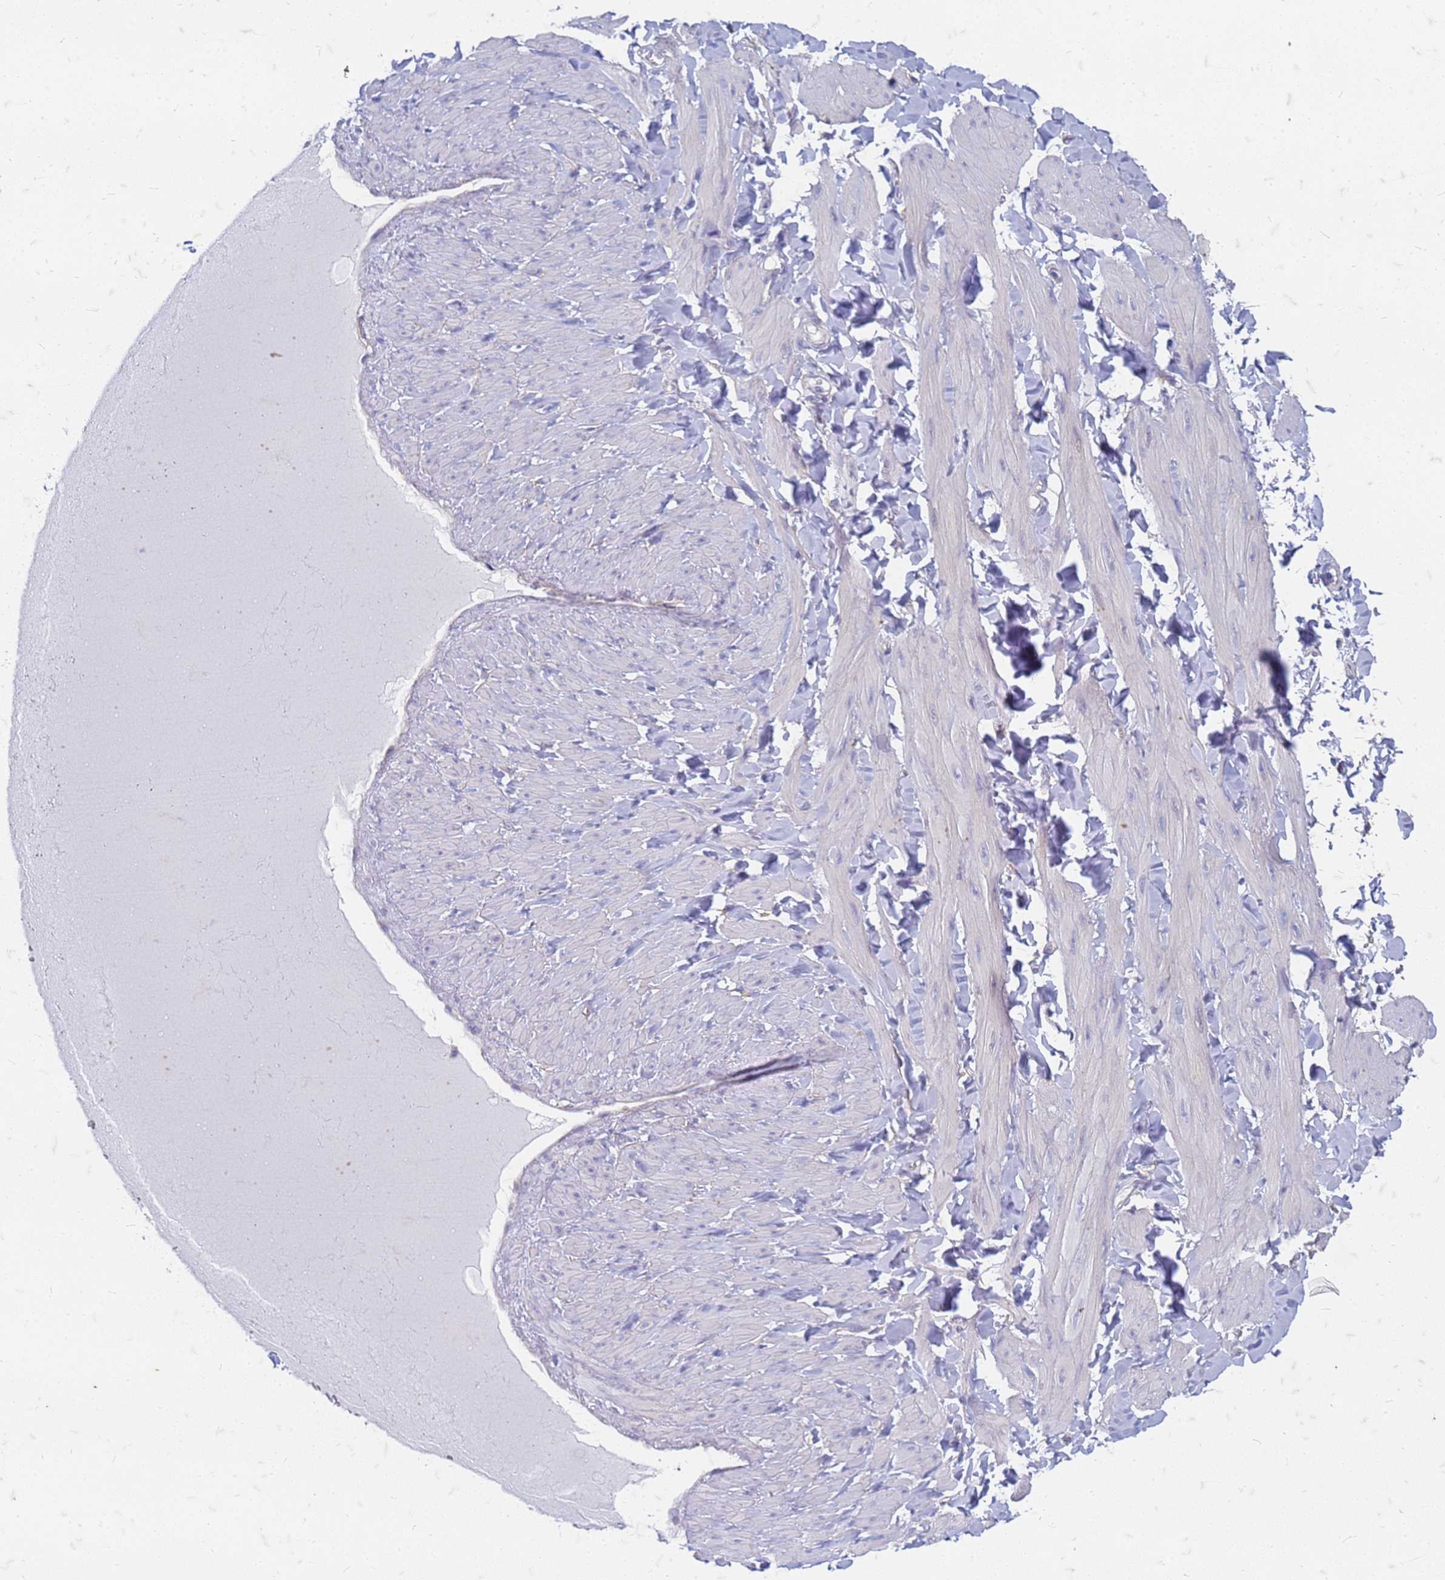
{"staining": {"intensity": "negative", "quantity": "none", "location": "none"}, "tissue": "adipose tissue", "cell_type": "Adipocytes", "image_type": "normal", "snomed": [{"axis": "morphology", "description": "Normal tissue, NOS"}, {"axis": "topography", "description": "Adipose tissue"}, {"axis": "topography", "description": "Vascular tissue"}, {"axis": "topography", "description": "Peripheral nerve tissue"}], "caption": "IHC histopathology image of normal human adipose tissue stained for a protein (brown), which shows no expression in adipocytes.", "gene": "TRIM64B", "patient": {"sex": "male", "age": 25}}